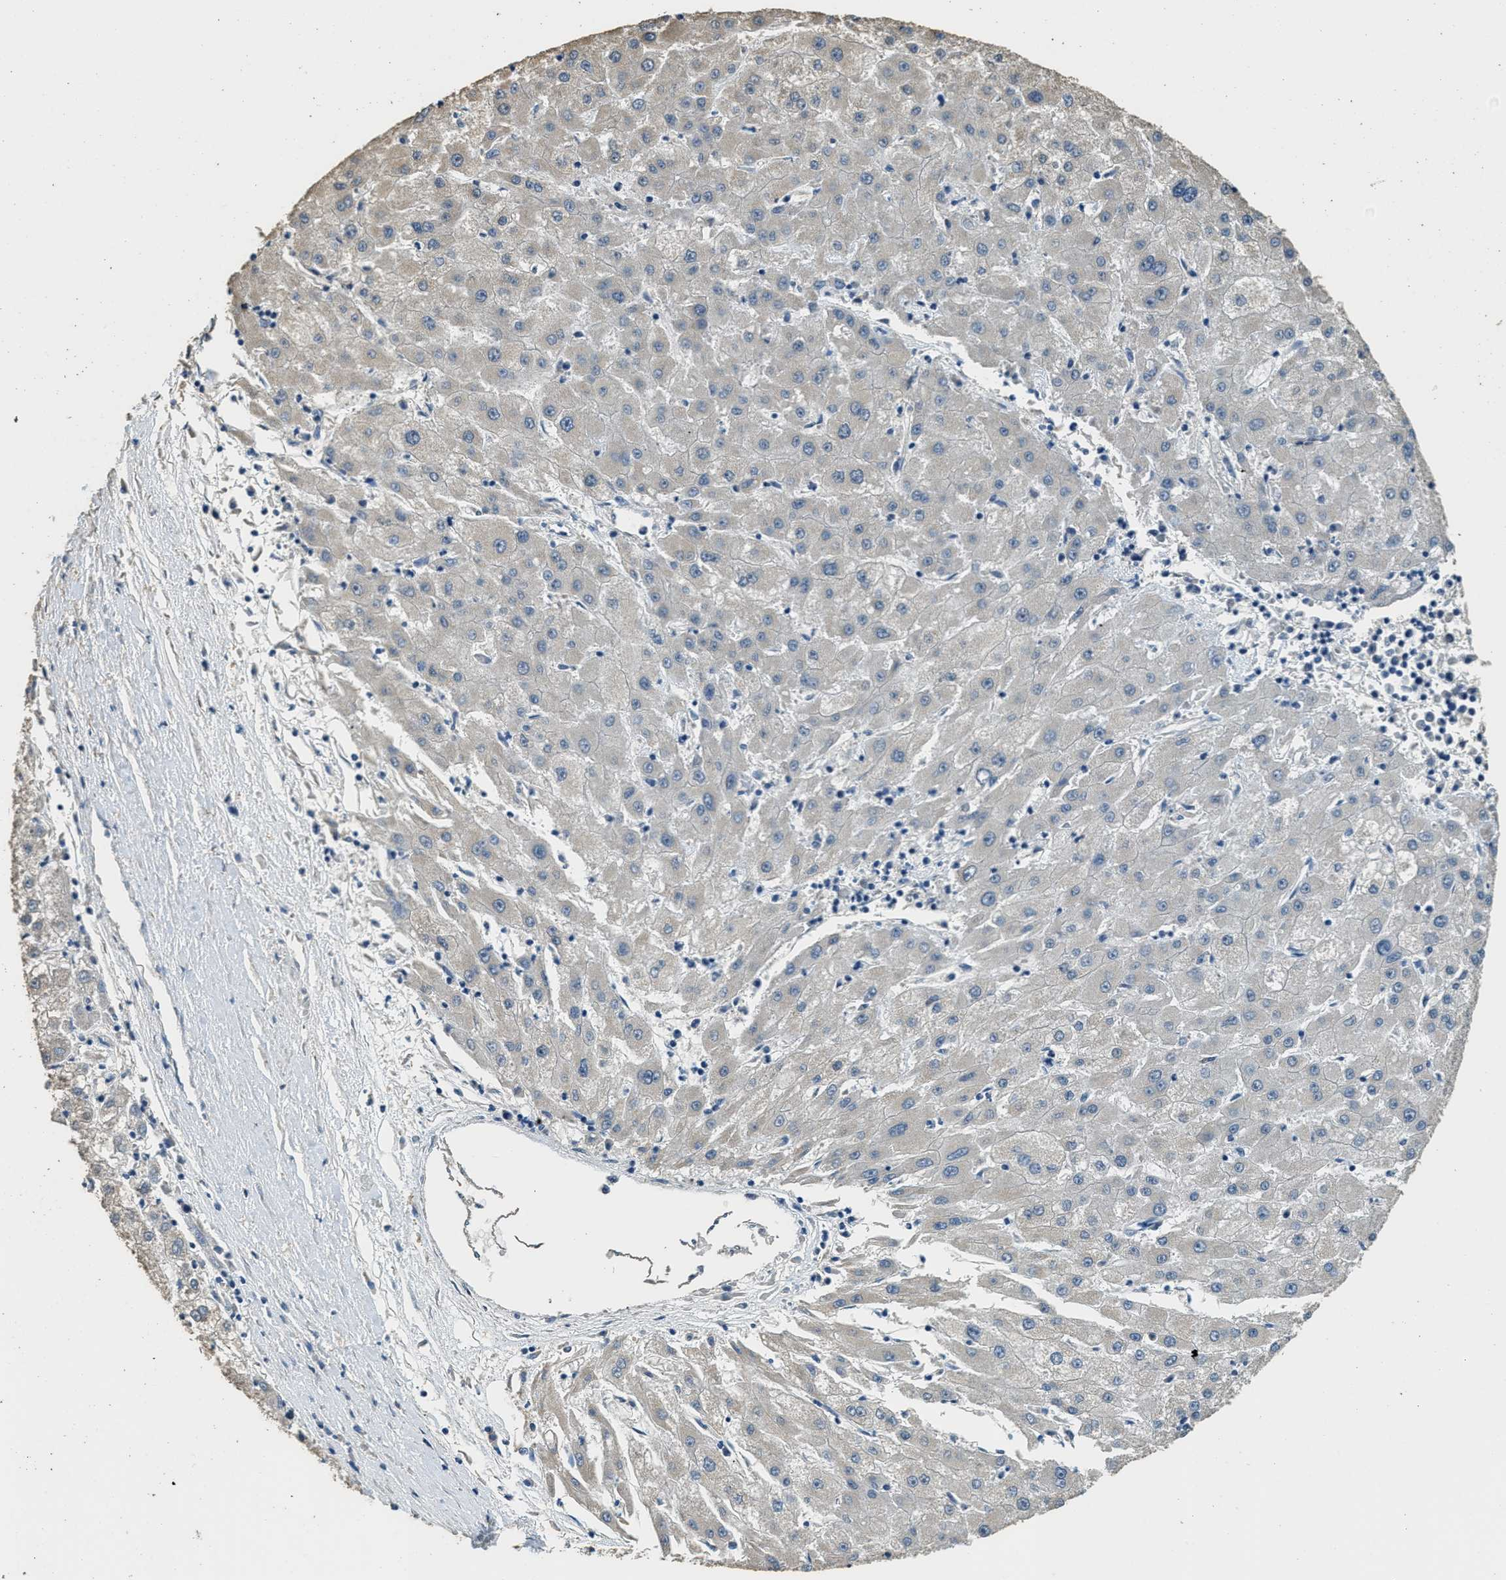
{"staining": {"intensity": "negative", "quantity": "none", "location": "none"}, "tissue": "liver cancer", "cell_type": "Tumor cells", "image_type": "cancer", "snomed": [{"axis": "morphology", "description": "Carcinoma, Hepatocellular, NOS"}, {"axis": "topography", "description": "Liver"}], "caption": "This is a micrograph of IHC staining of liver hepatocellular carcinoma, which shows no positivity in tumor cells.", "gene": "RAB6B", "patient": {"sex": "male", "age": 72}}